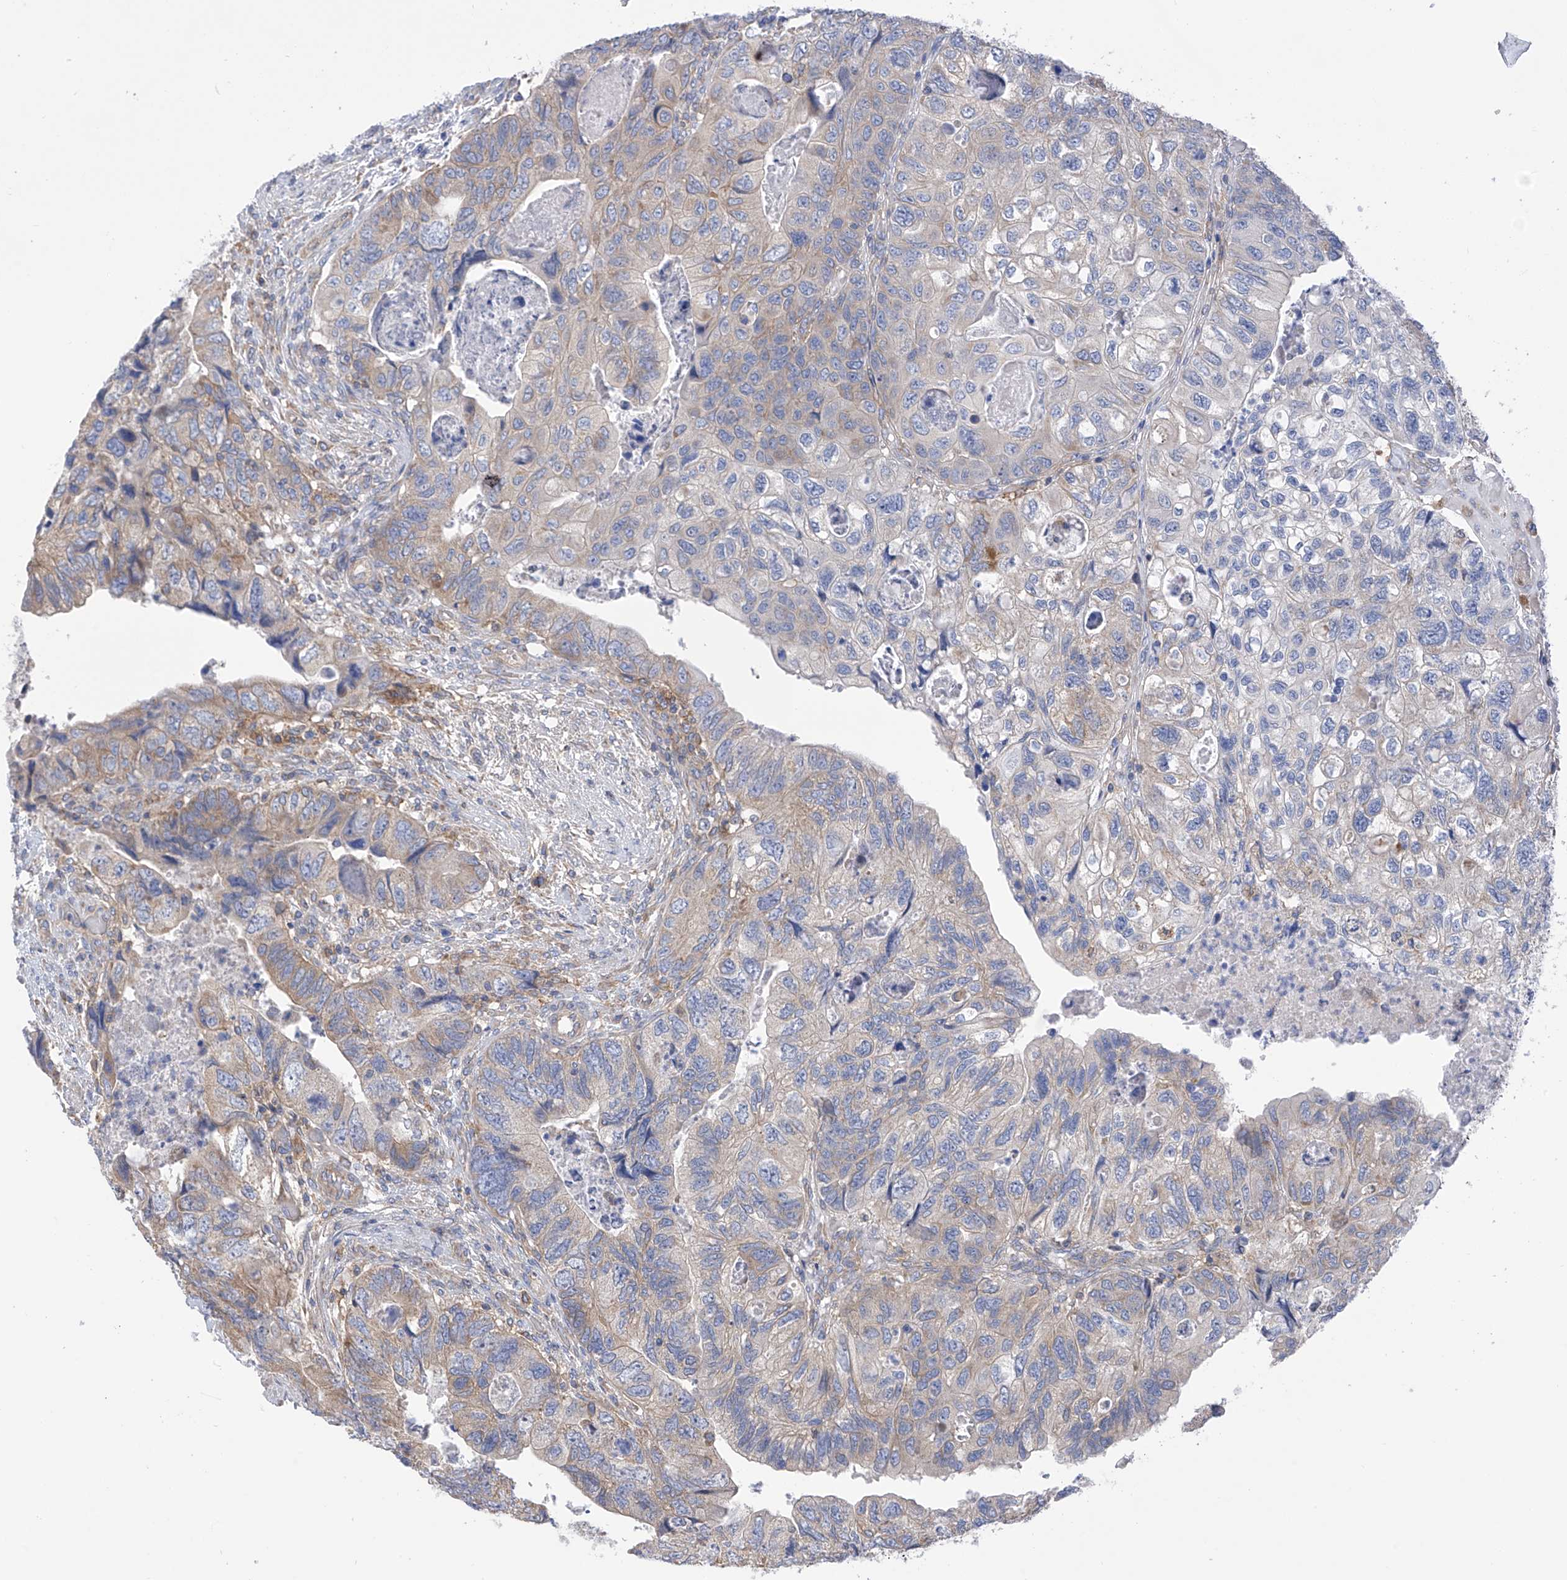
{"staining": {"intensity": "weak", "quantity": "<25%", "location": "cytoplasmic/membranous"}, "tissue": "colorectal cancer", "cell_type": "Tumor cells", "image_type": "cancer", "snomed": [{"axis": "morphology", "description": "Adenocarcinoma, NOS"}, {"axis": "topography", "description": "Rectum"}], "caption": "Micrograph shows no significant protein expression in tumor cells of adenocarcinoma (colorectal).", "gene": "P2RX7", "patient": {"sex": "male", "age": 63}}